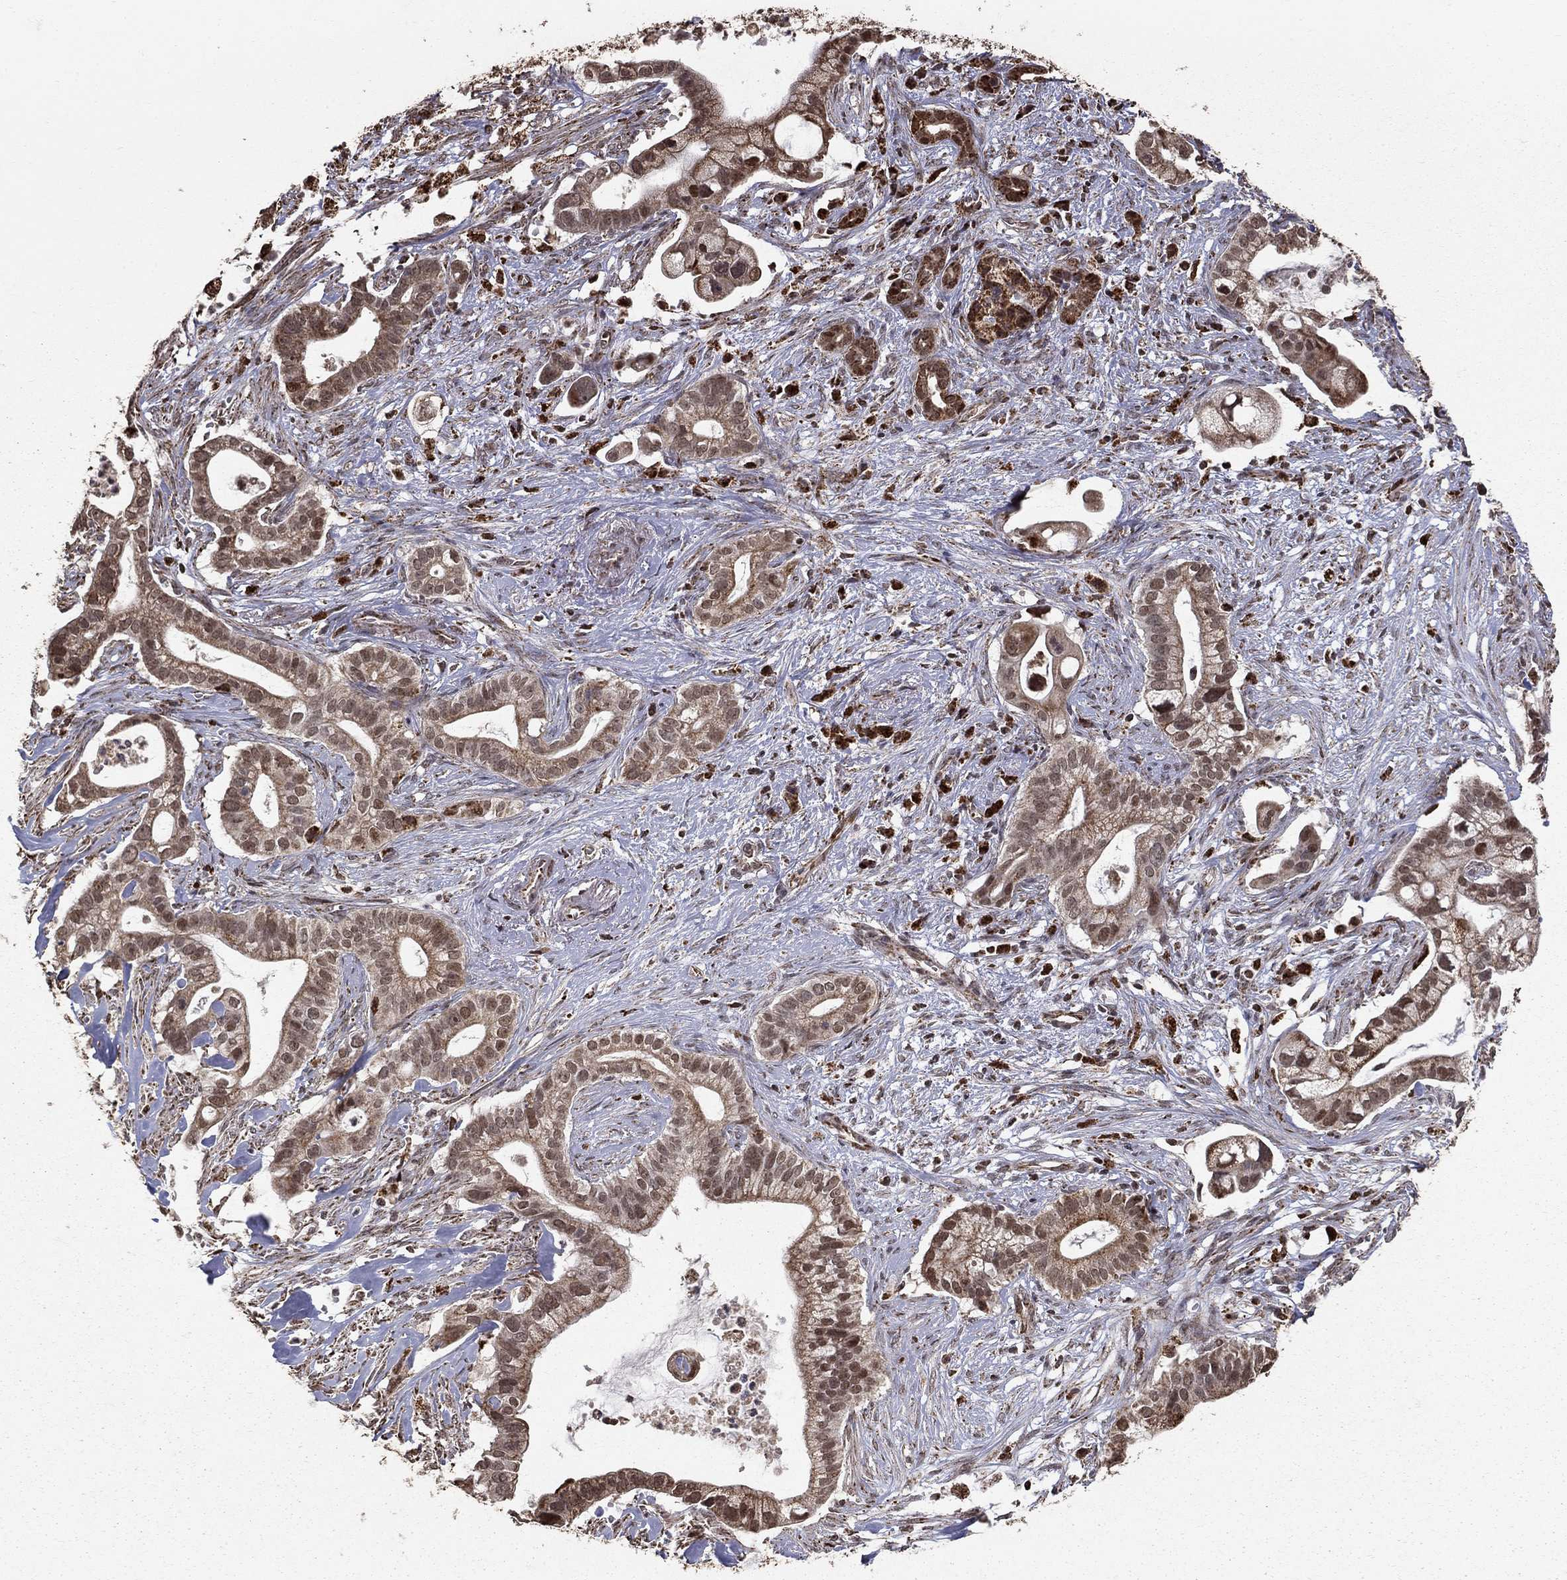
{"staining": {"intensity": "moderate", "quantity": ">75%", "location": "cytoplasmic/membranous"}, "tissue": "pancreatic cancer", "cell_type": "Tumor cells", "image_type": "cancer", "snomed": [{"axis": "morphology", "description": "Adenocarcinoma, NOS"}, {"axis": "topography", "description": "Pancreas"}], "caption": "A high-resolution image shows immunohistochemistry (IHC) staining of pancreatic cancer (adenocarcinoma), which shows moderate cytoplasmic/membranous expression in approximately >75% of tumor cells.", "gene": "ACOT13", "patient": {"sex": "male", "age": 61}}